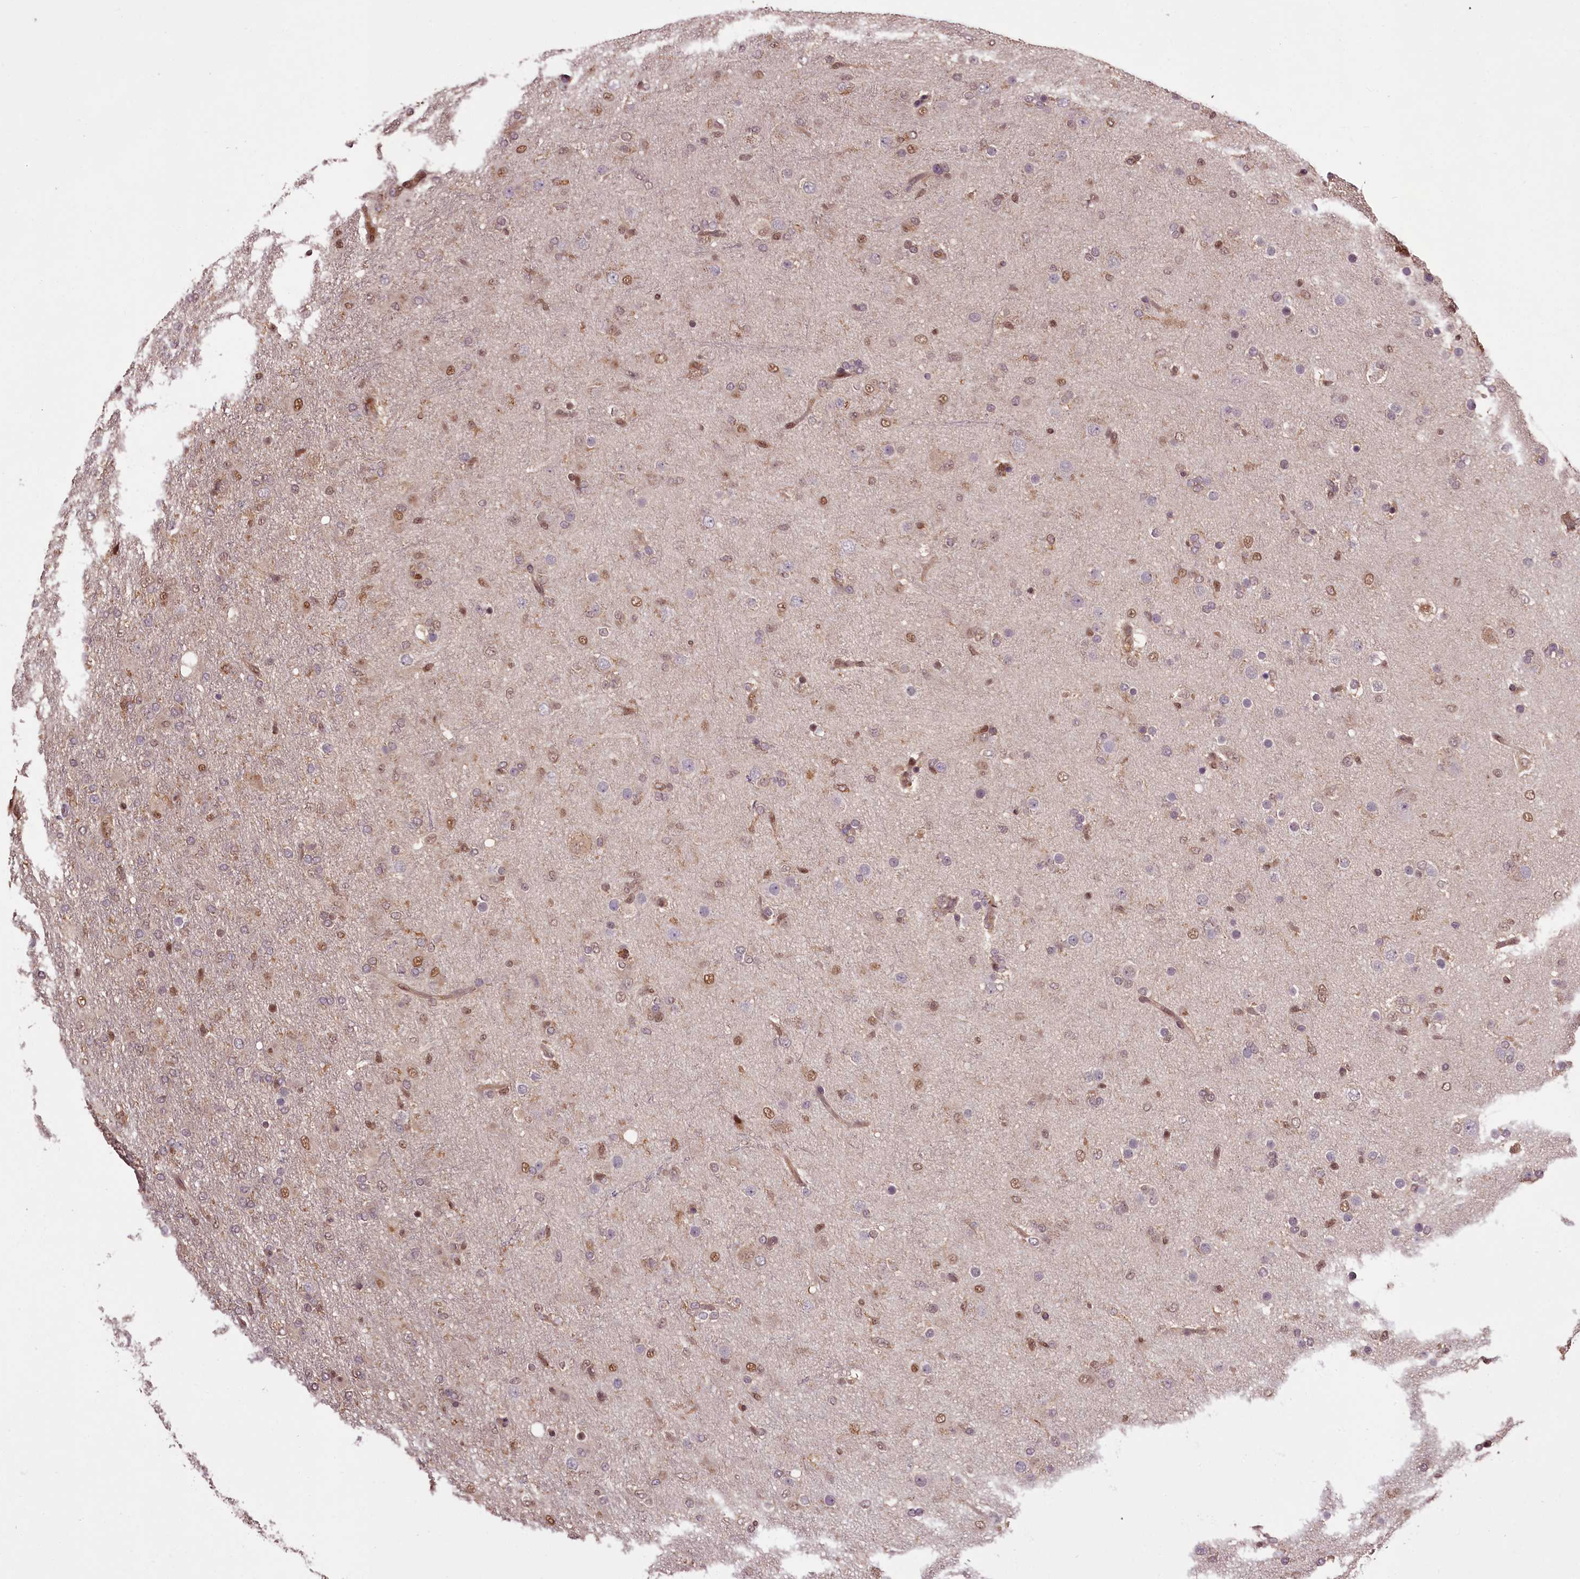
{"staining": {"intensity": "moderate", "quantity": "<25%", "location": "nuclear"}, "tissue": "glioma", "cell_type": "Tumor cells", "image_type": "cancer", "snomed": [{"axis": "morphology", "description": "Glioma, malignant, Low grade"}, {"axis": "topography", "description": "Brain"}], "caption": "Protein expression analysis of malignant low-grade glioma reveals moderate nuclear expression in approximately <25% of tumor cells.", "gene": "NPRL2", "patient": {"sex": "male", "age": 65}}